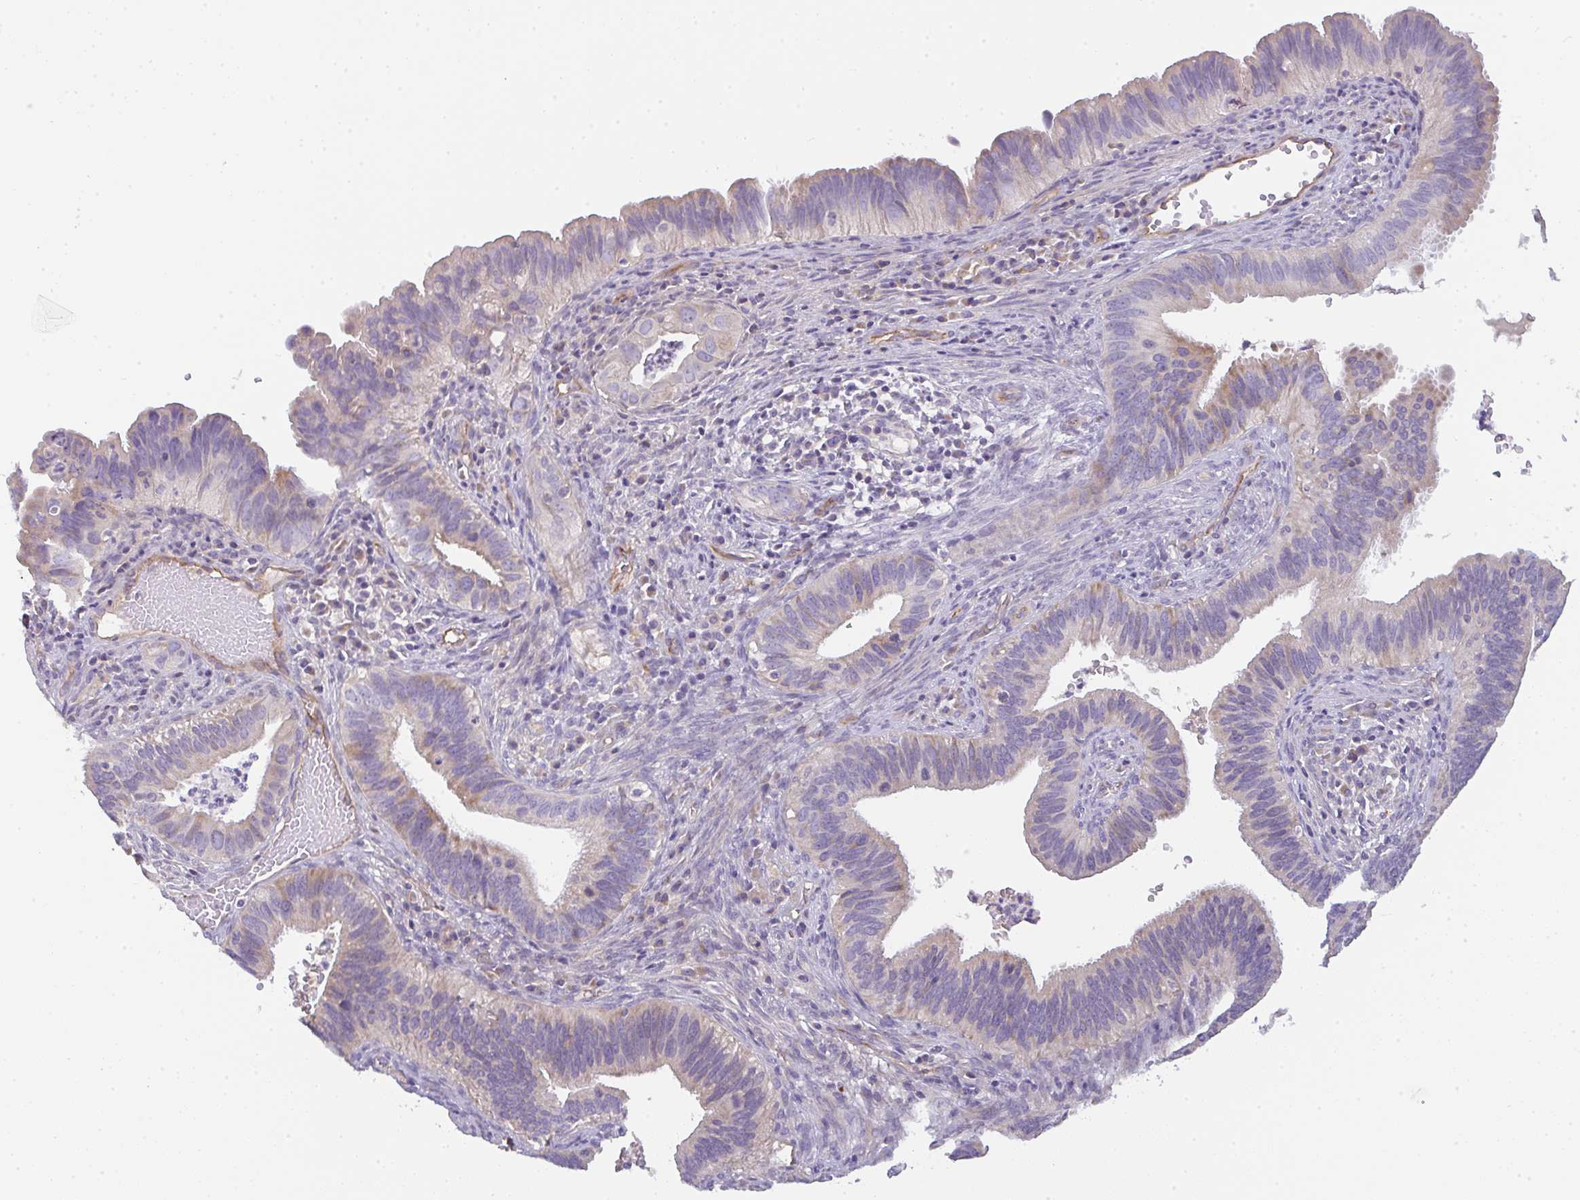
{"staining": {"intensity": "moderate", "quantity": "<25%", "location": "cytoplasmic/membranous"}, "tissue": "cervical cancer", "cell_type": "Tumor cells", "image_type": "cancer", "snomed": [{"axis": "morphology", "description": "Adenocarcinoma, NOS"}, {"axis": "topography", "description": "Cervix"}], "caption": "A micrograph showing moderate cytoplasmic/membranous positivity in about <25% of tumor cells in cervical cancer, as visualized by brown immunohistochemical staining.", "gene": "FILIP1", "patient": {"sex": "female", "age": 42}}